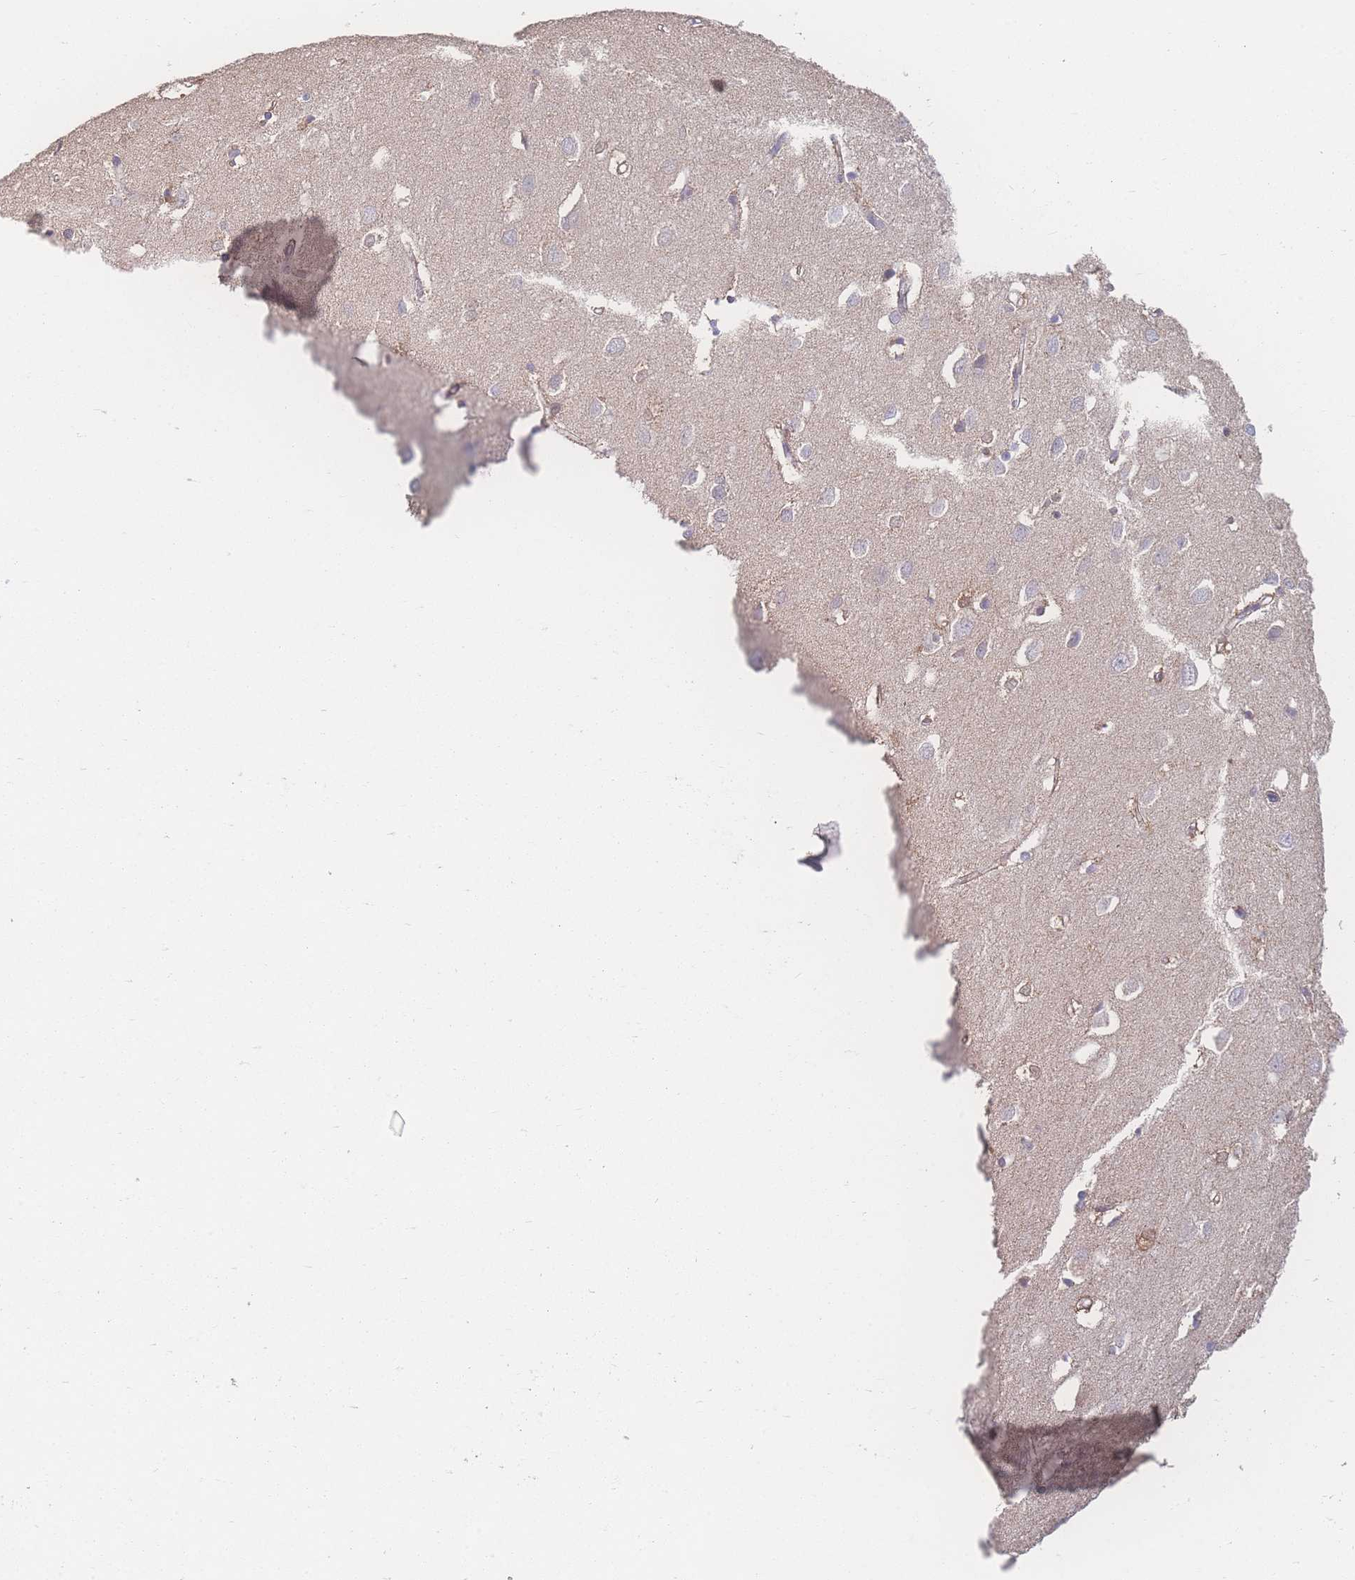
{"staining": {"intensity": "moderate", "quantity": ">75%", "location": "cytoplasmic/membranous"}, "tissue": "cerebral cortex", "cell_type": "Endothelial cells", "image_type": "normal", "snomed": [{"axis": "morphology", "description": "Normal tissue, NOS"}, {"axis": "topography", "description": "Cerebral cortex"}], "caption": "Immunohistochemical staining of normal human cerebral cortex shows moderate cytoplasmic/membranous protein expression in approximately >75% of endothelial cells. Using DAB (3,3'-diaminobenzidine) (brown) and hematoxylin (blue) stains, captured at high magnification using brightfield microscopy.", "gene": "GIPR", "patient": {"sex": "female", "age": 64}}